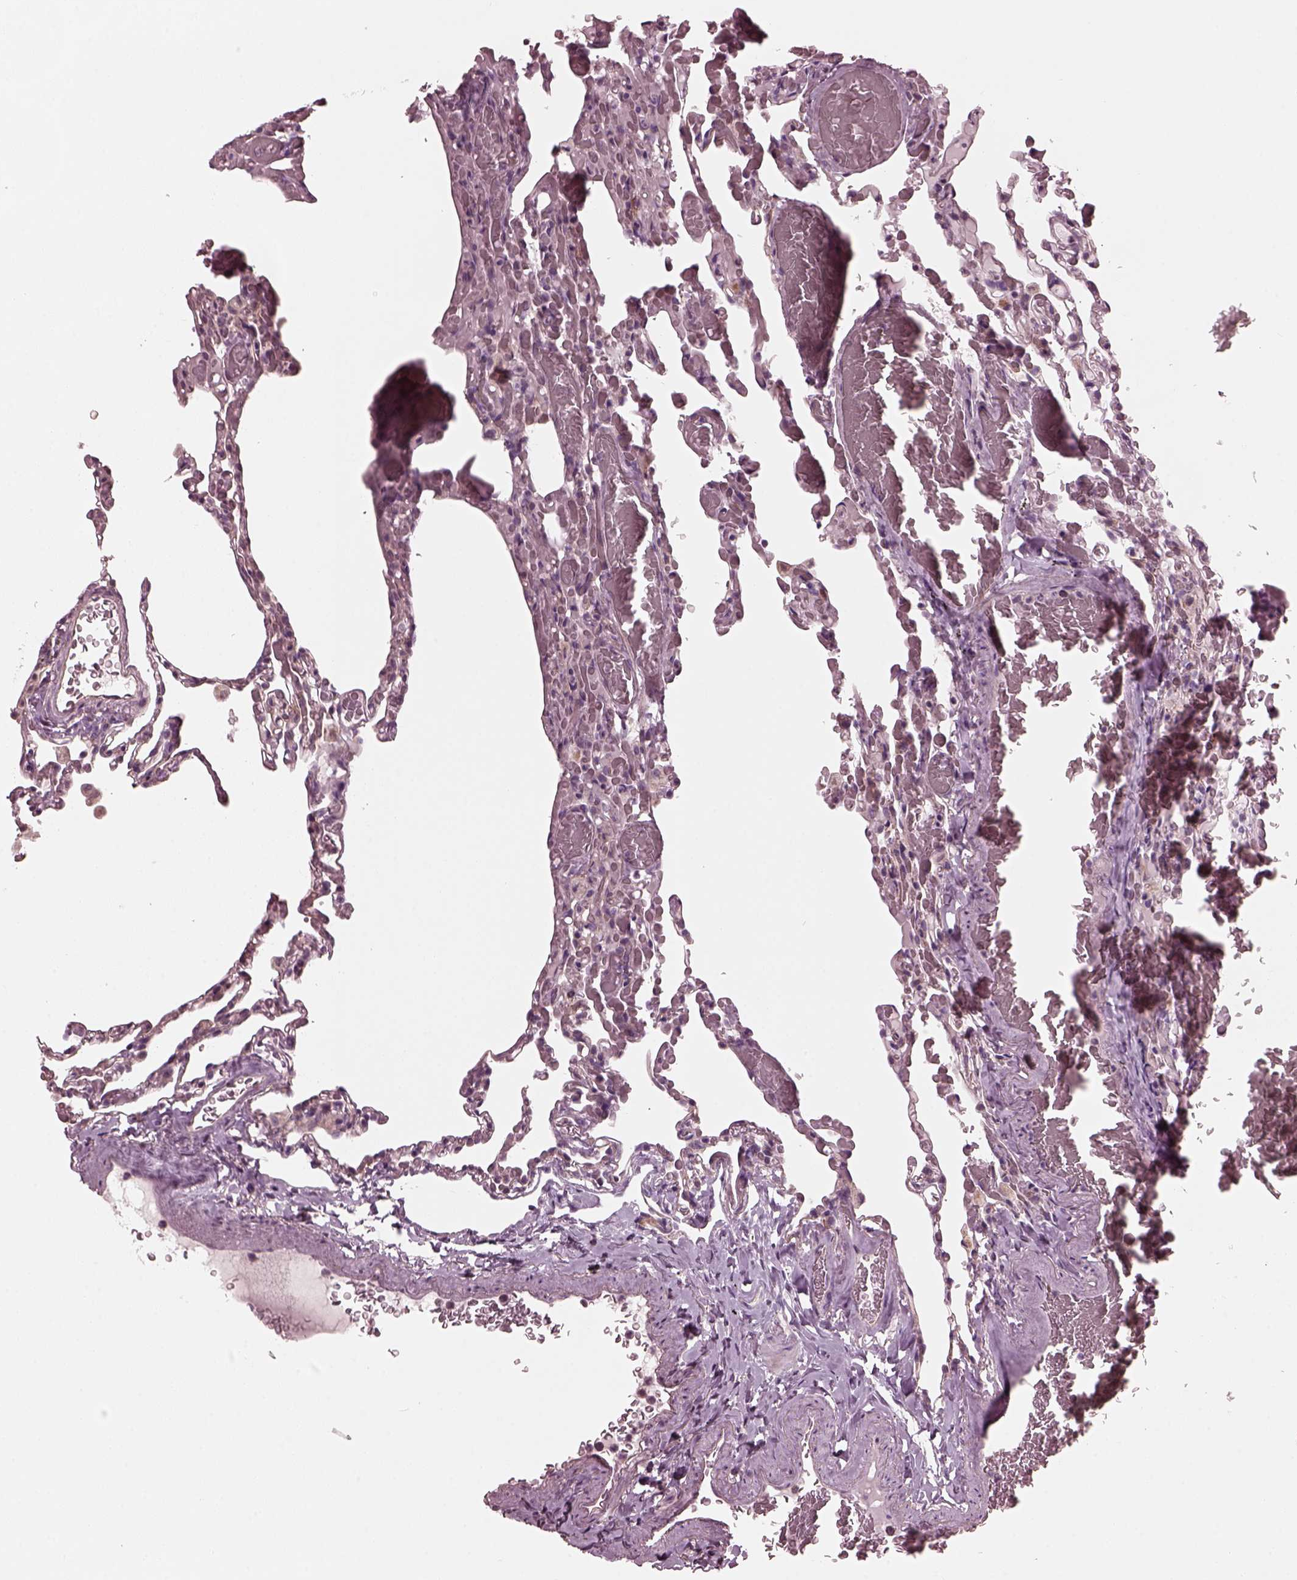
{"staining": {"intensity": "negative", "quantity": "none", "location": "none"}, "tissue": "lung", "cell_type": "Alveolar cells", "image_type": "normal", "snomed": [{"axis": "morphology", "description": "Normal tissue, NOS"}, {"axis": "topography", "description": "Lung"}], "caption": "Immunohistochemical staining of unremarkable lung exhibits no significant expression in alveolar cells. (DAB (3,3'-diaminobenzidine) IHC, high magnification).", "gene": "KIF6", "patient": {"sex": "female", "age": 43}}